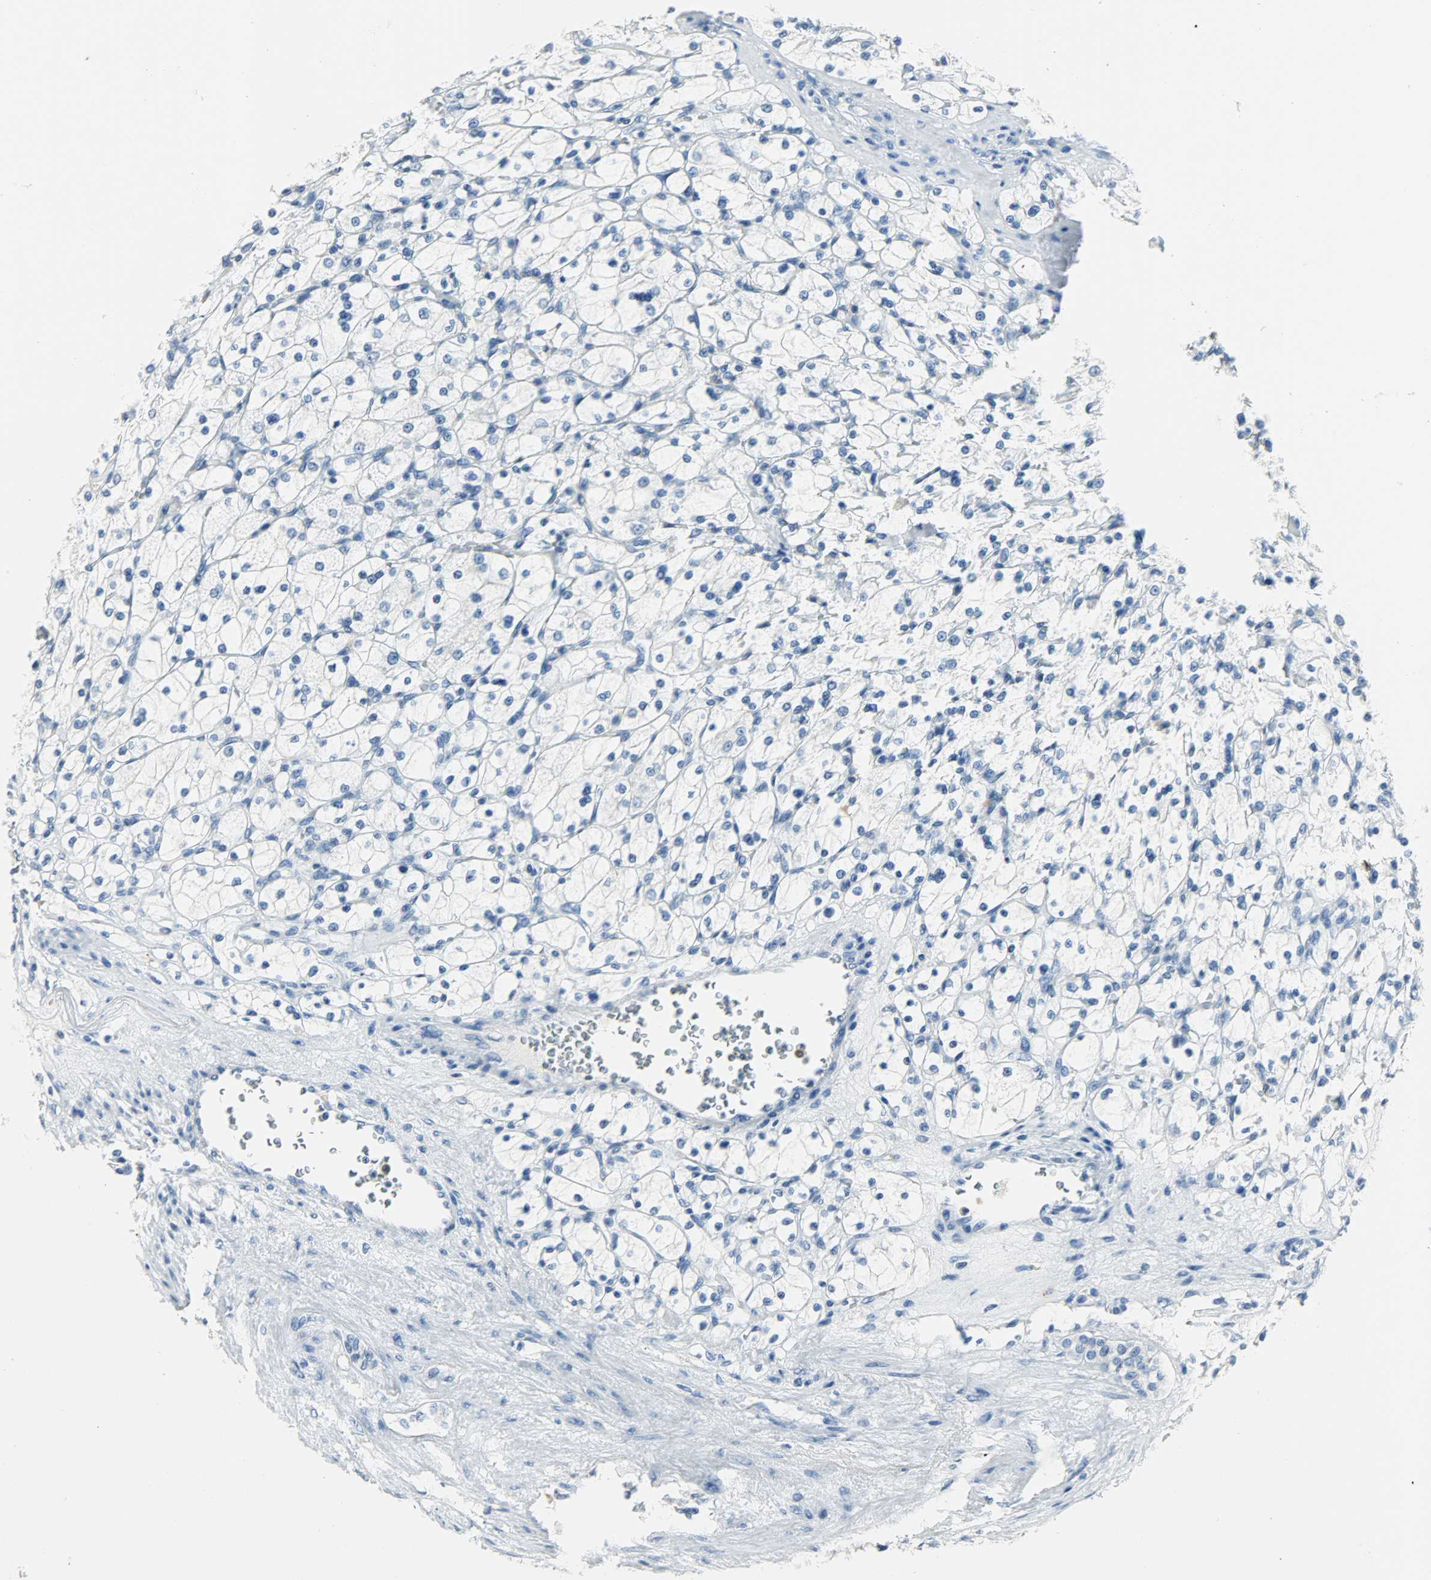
{"staining": {"intensity": "negative", "quantity": "none", "location": "none"}, "tissue": "renal cancer", "cell_type": "Tumor cells", "image_type": "cancer", "snomed": [{"axis": "morphology", "description": "Adenocarcinoma, NOS"}, {"axis": "topography", "description": "Kidney"}], "caption": "There is no significant expression in tumor cells of renal adenocarcinoma.", "gene": "PTPN6", "patient": {"sex": "female", "age": 83}}